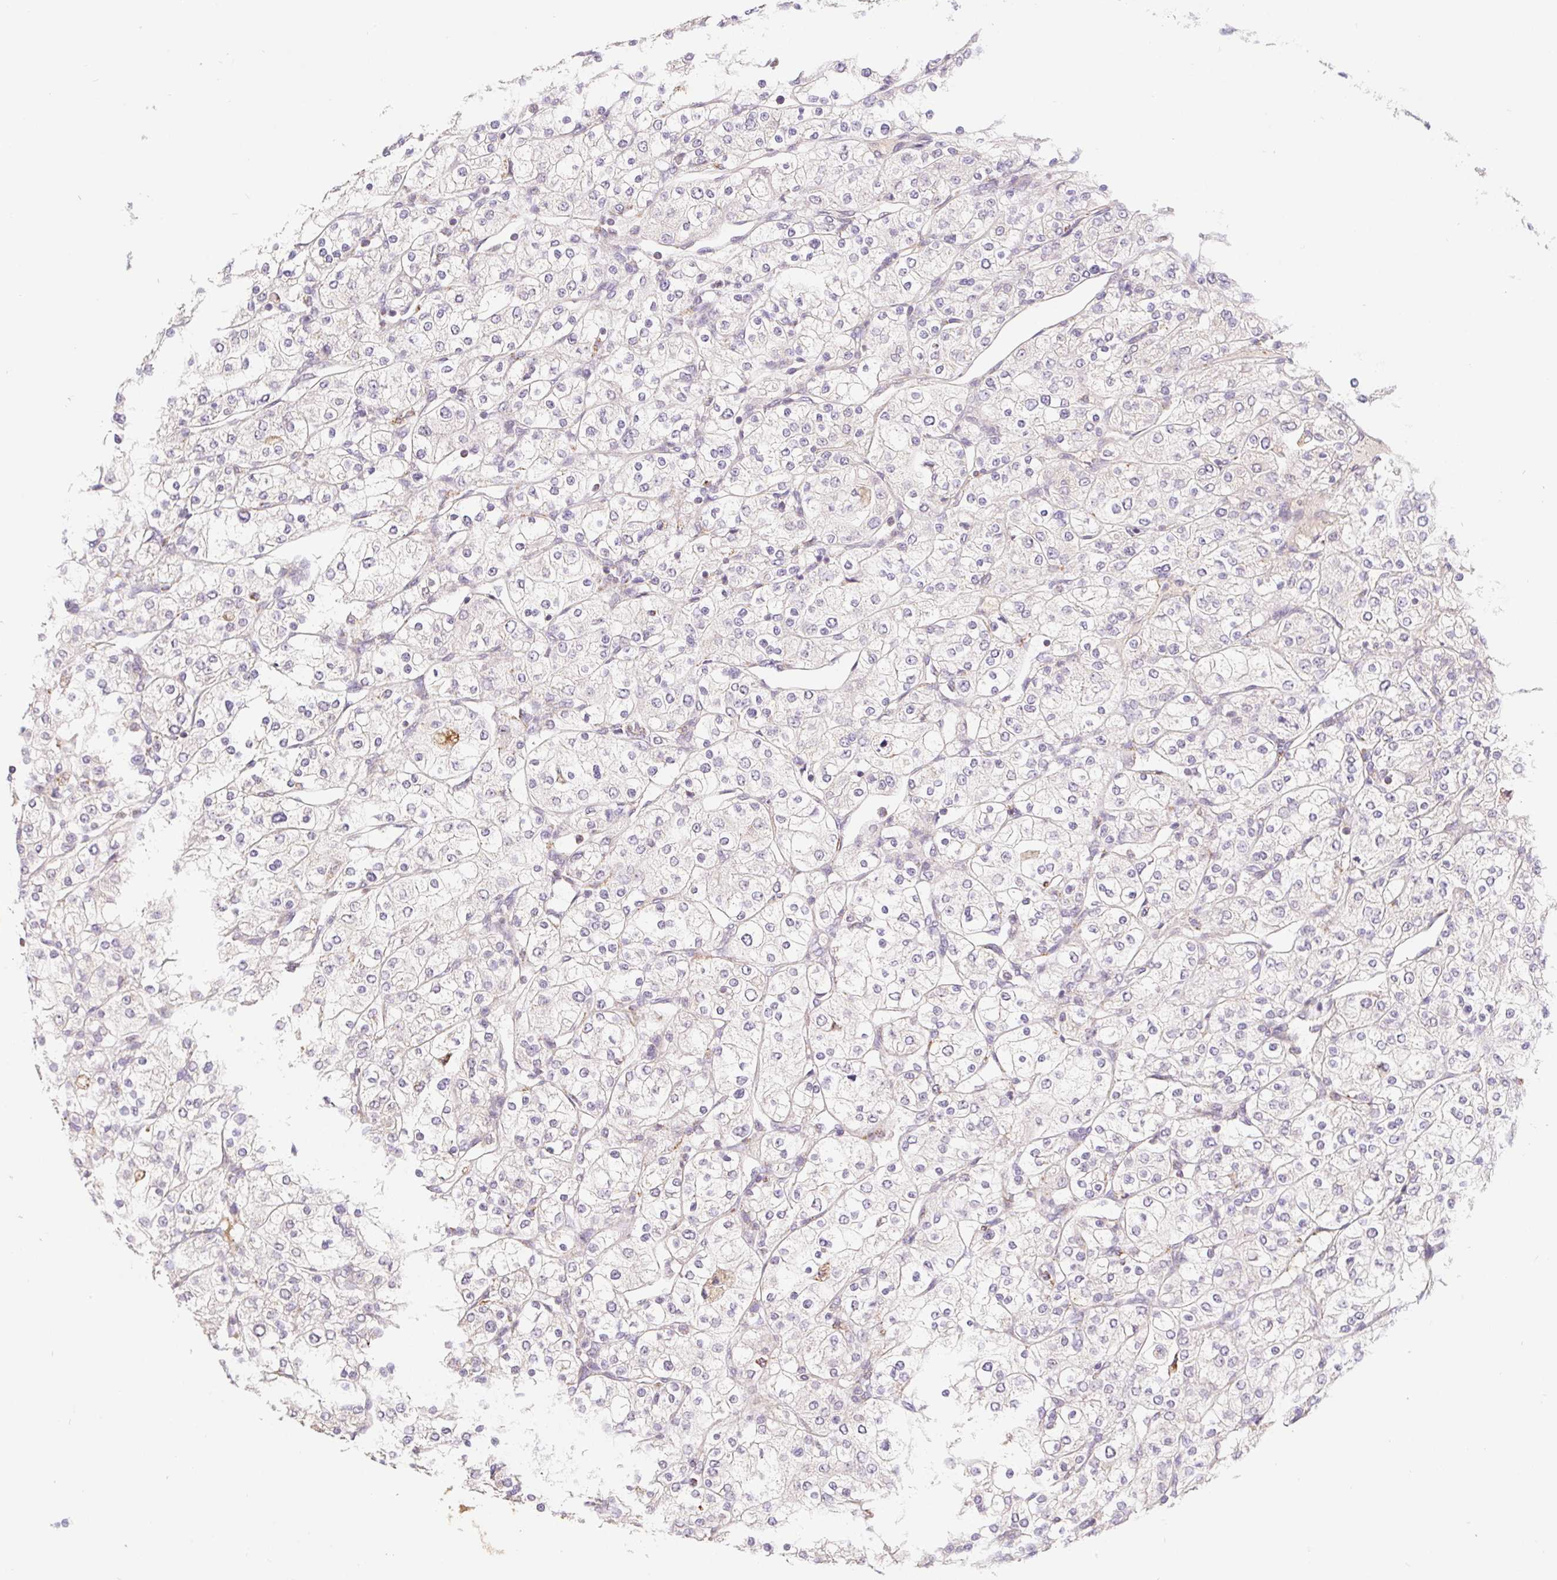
{"staining": {"intensity": "negative", "quantity": "none", "location": "none"}, "tissue": "renal cancer", "cell_type": "Tumor cells", "image_type": "cancer", "snomed": [{"axis": "morphology", "description": "Adenocarcinoma, NOS"}, {"axis": "topography", "description": "Kidney"}], "caption": "The immunohistochemistry (IHC) photomicrograph has no significant positivity in tumor cells of renal adenocarcinoma tissue.", "gene": "EMC6", "patient": {"sex": "male", "age": 80}}